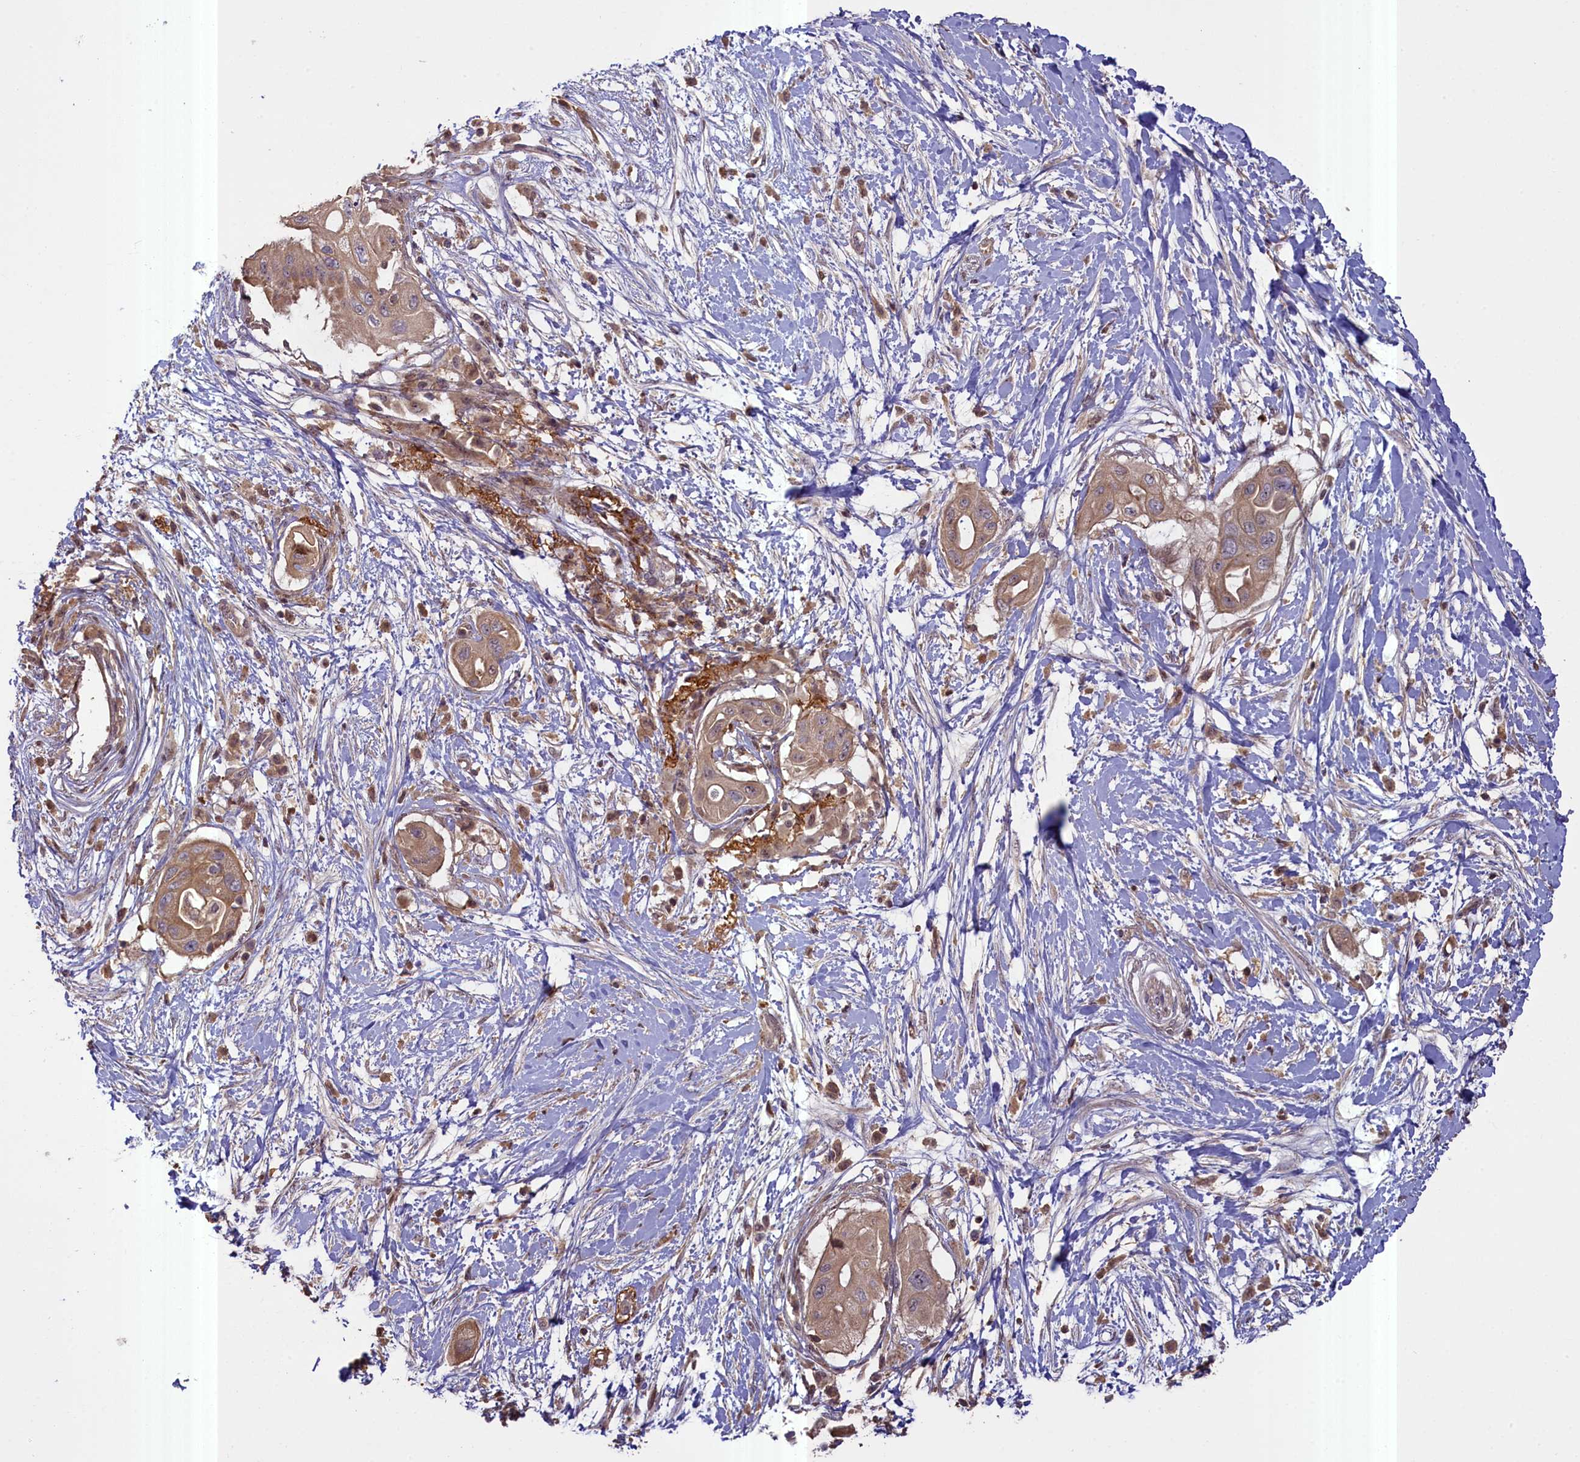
{"staining": {"intensity": "moderate", "quantity": ">75%", "location": "cytoplasmic/membranous"}, "tissue": "pancreatic cancer", "cell_type": "Tumor cells", "image_type": "cancer", "snomed": [{"axis": "morphology", "description": "Adenocarcinoma, NOS"}, {"axis": "topography", "description": "Pancreas"}], "caption": "Protein staining by immunohistochemistry (IHC) exhibits moderate cytoplasmic/membranous staining in about >75% of tumor cells in pancreatic adenocarcinoma. (Brightfield microscopy of DAB IHC at high magnification).", "gene": "FUZ", "patient": {"sex": "male", "age": 68}}